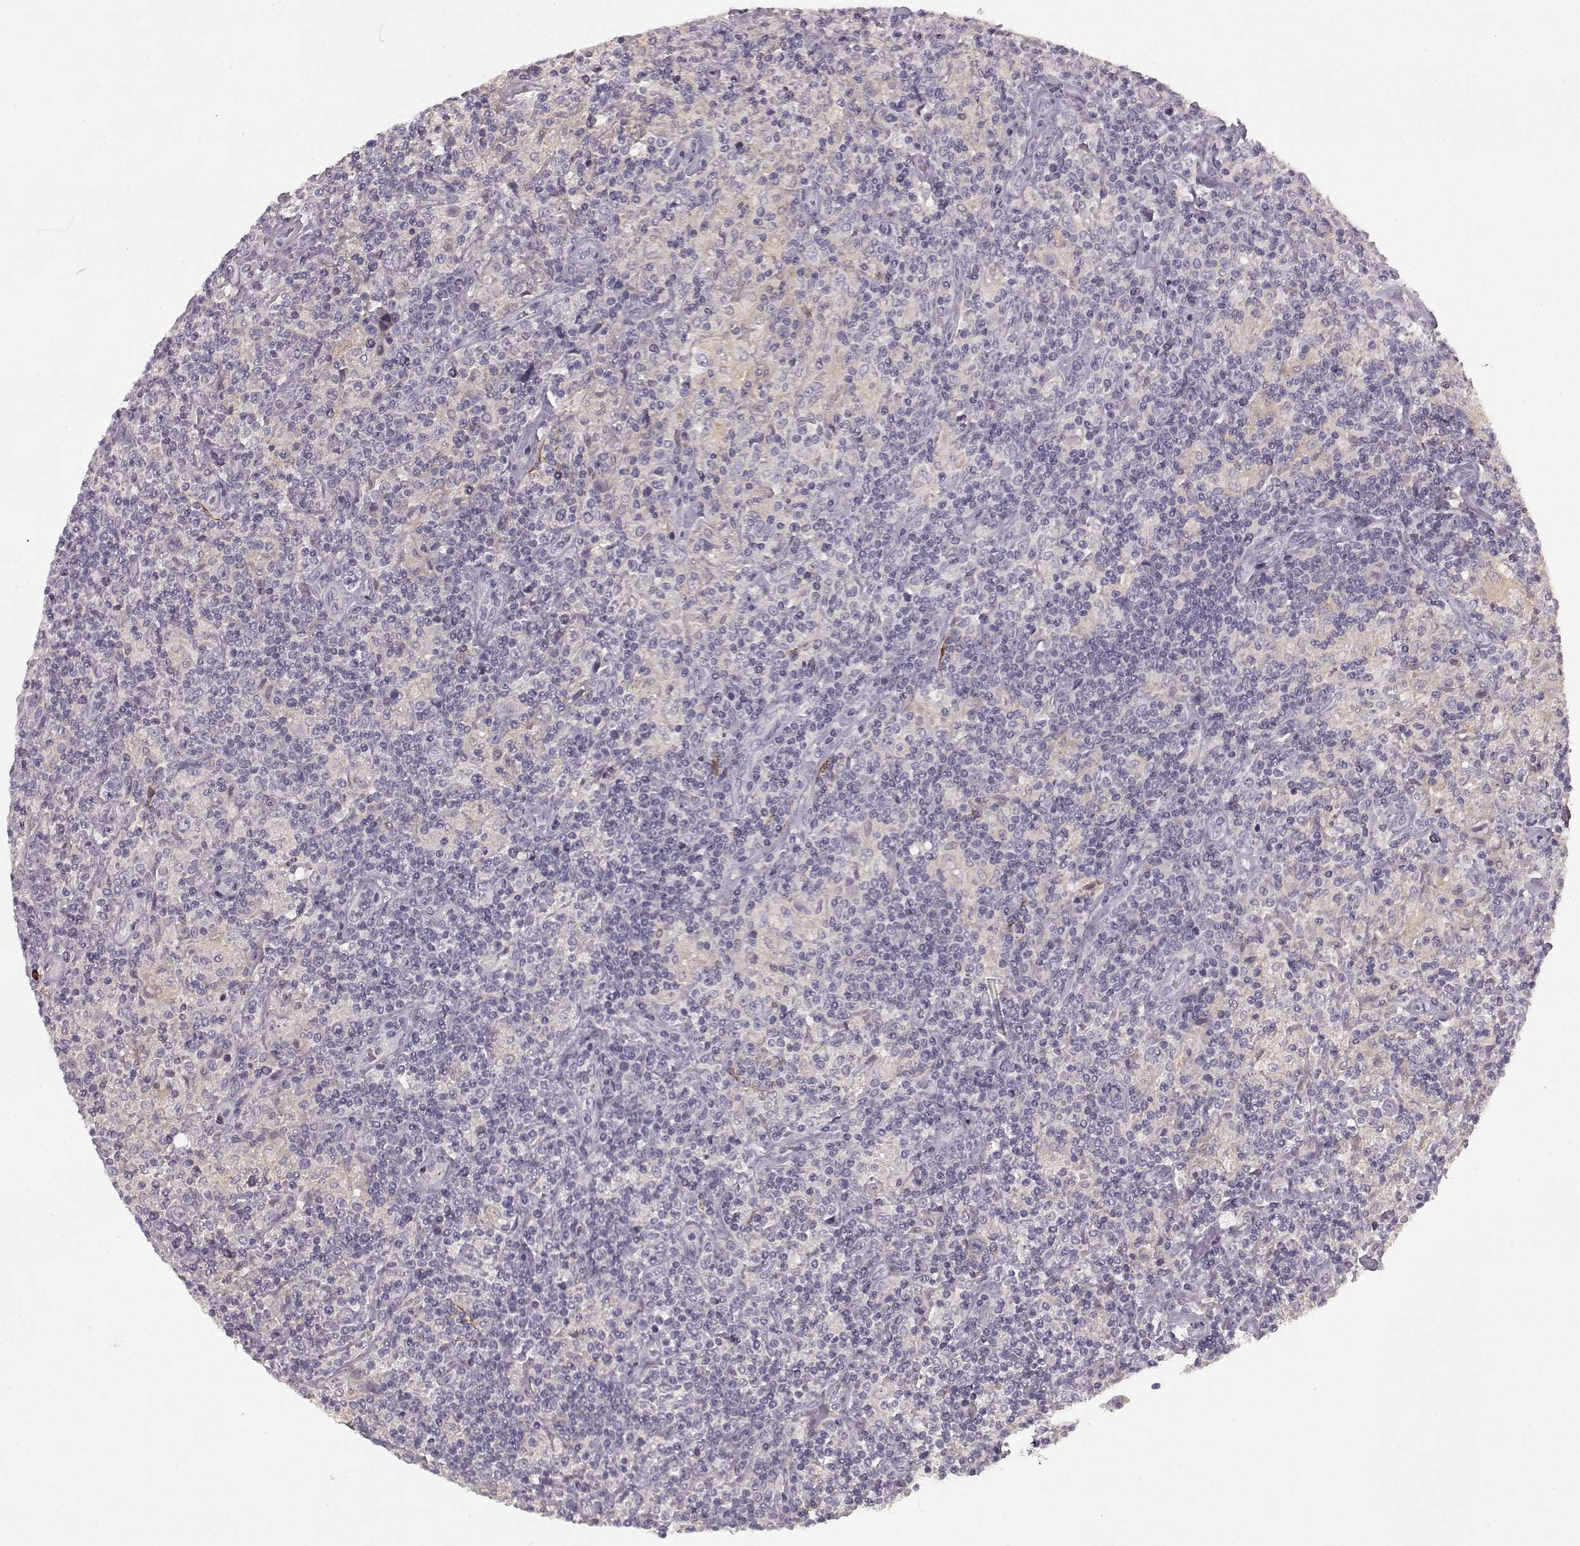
{"staining": {"intensity": "negative", "quantity": "none", "location": "none"}, "tissue": "lymphoma", "cell_type": "Tumor cells", "image_type": "cancer", "snomed": [{"axis": "morphology", "description": "Hodgkin's disease, NOS"}, {"axis": "topography", "description": "Lymph node"}], "caption": "This image is of lymphoma stained with immunohistochemistry to label a protein in brown with the nuclei are counter-stained blue. There is no expression in tumor cells. The staining is performed using DAB (3,3'-diaminobenzidine) brown chromogen with nuclei counter-stained in using hematoxylin.", "gene": "KRT85", "patient": {"sex": "male", "age": 70}}